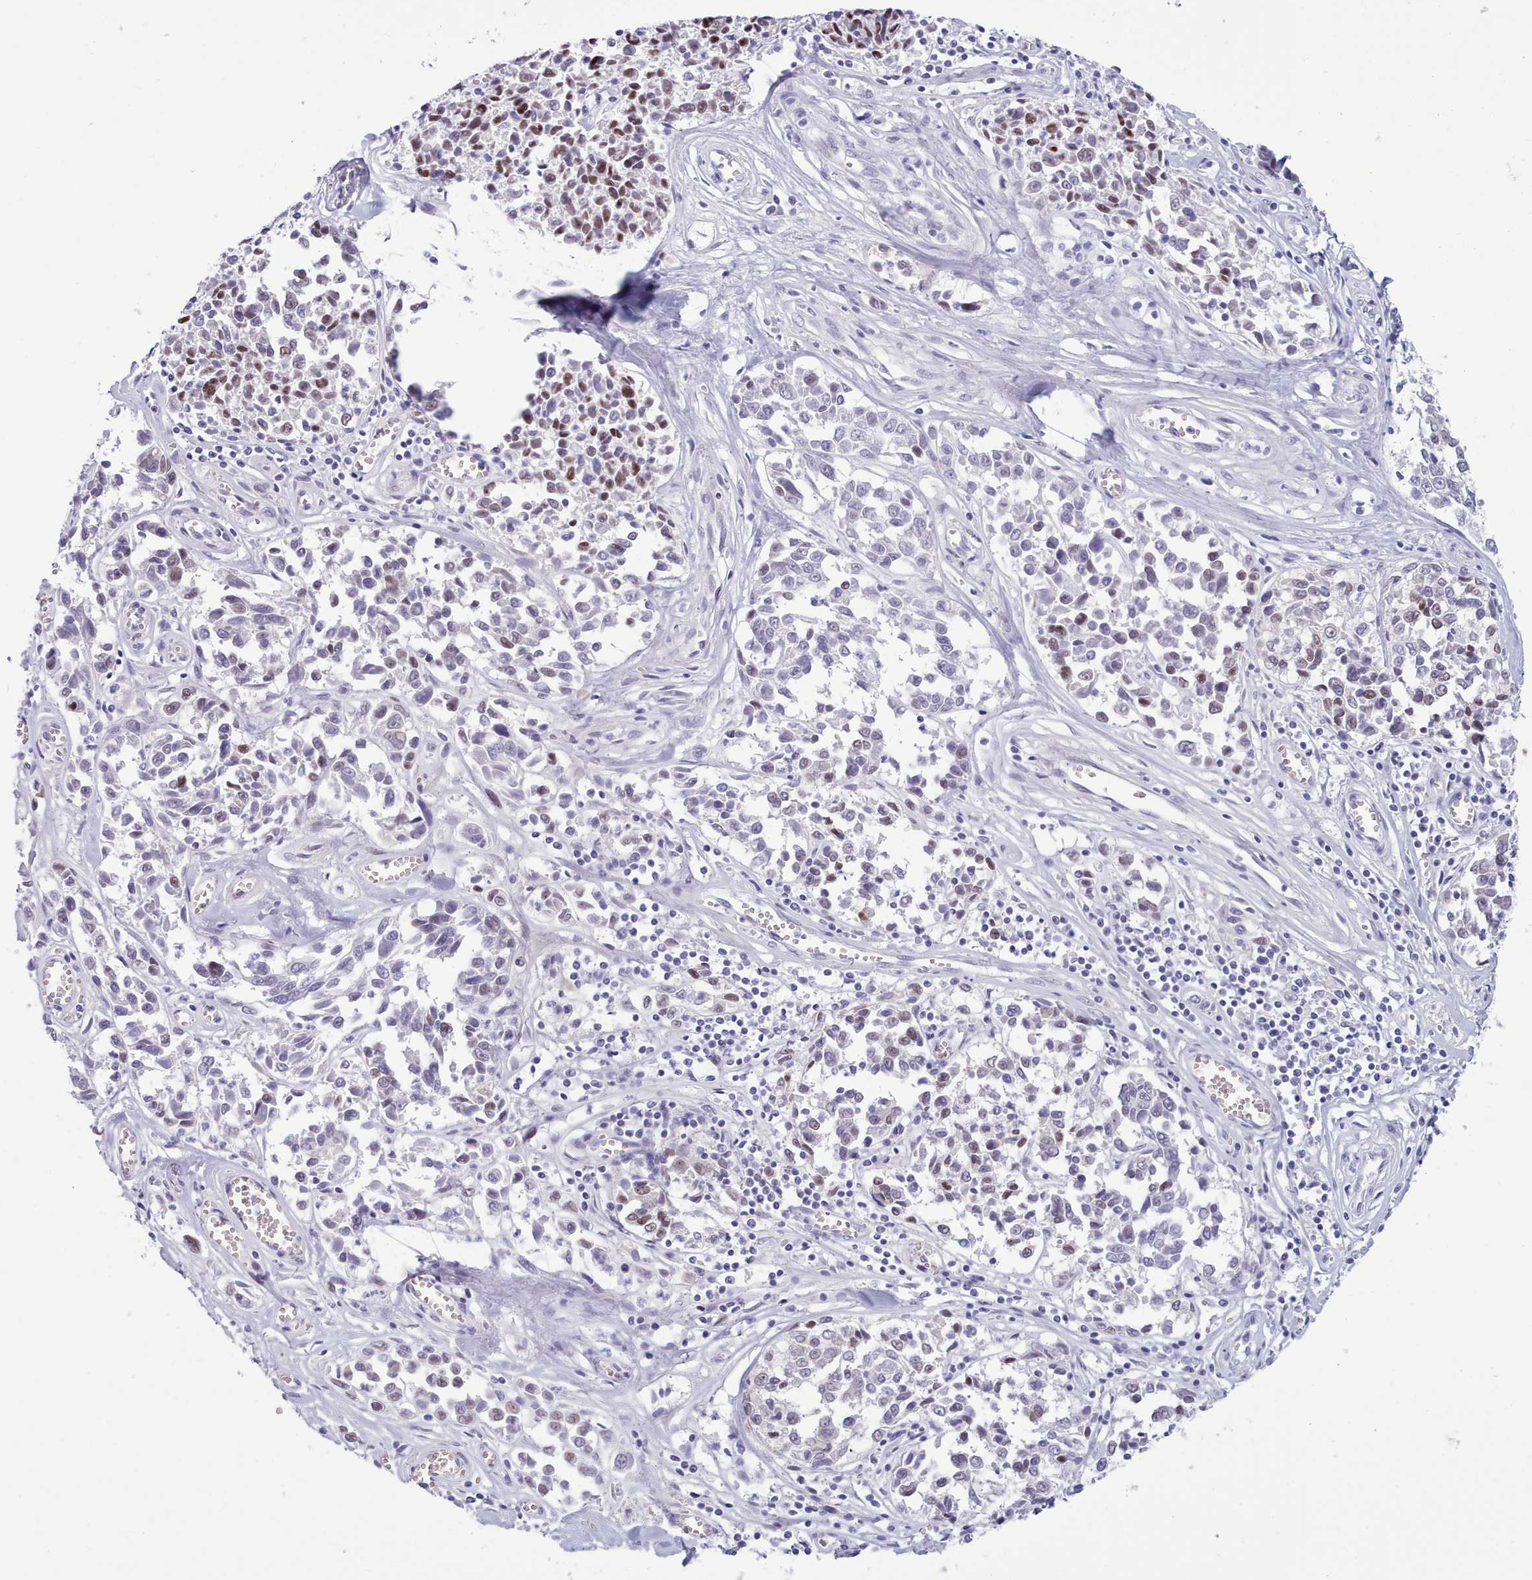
{"staining": {"intensity": "moderate", "quantity": "<25%", "location": "nuclear"}, "tissue": "melanoma", "cell_type": "Tumor cells", "image_type": "cancer", "snomed": [{"axis": "morphology", "description": "Malignant melanoma, NOS"}, {"axis": "topography", "description": "Skin"}], "caption": "Immunohistochemical staining of malignant melanoma reveals low levels of moderate nuclear protein positivity in approximately <25% of tumor cells.", "gene": "TMEM253", "patient": {"sex": "female", "age": 64}}